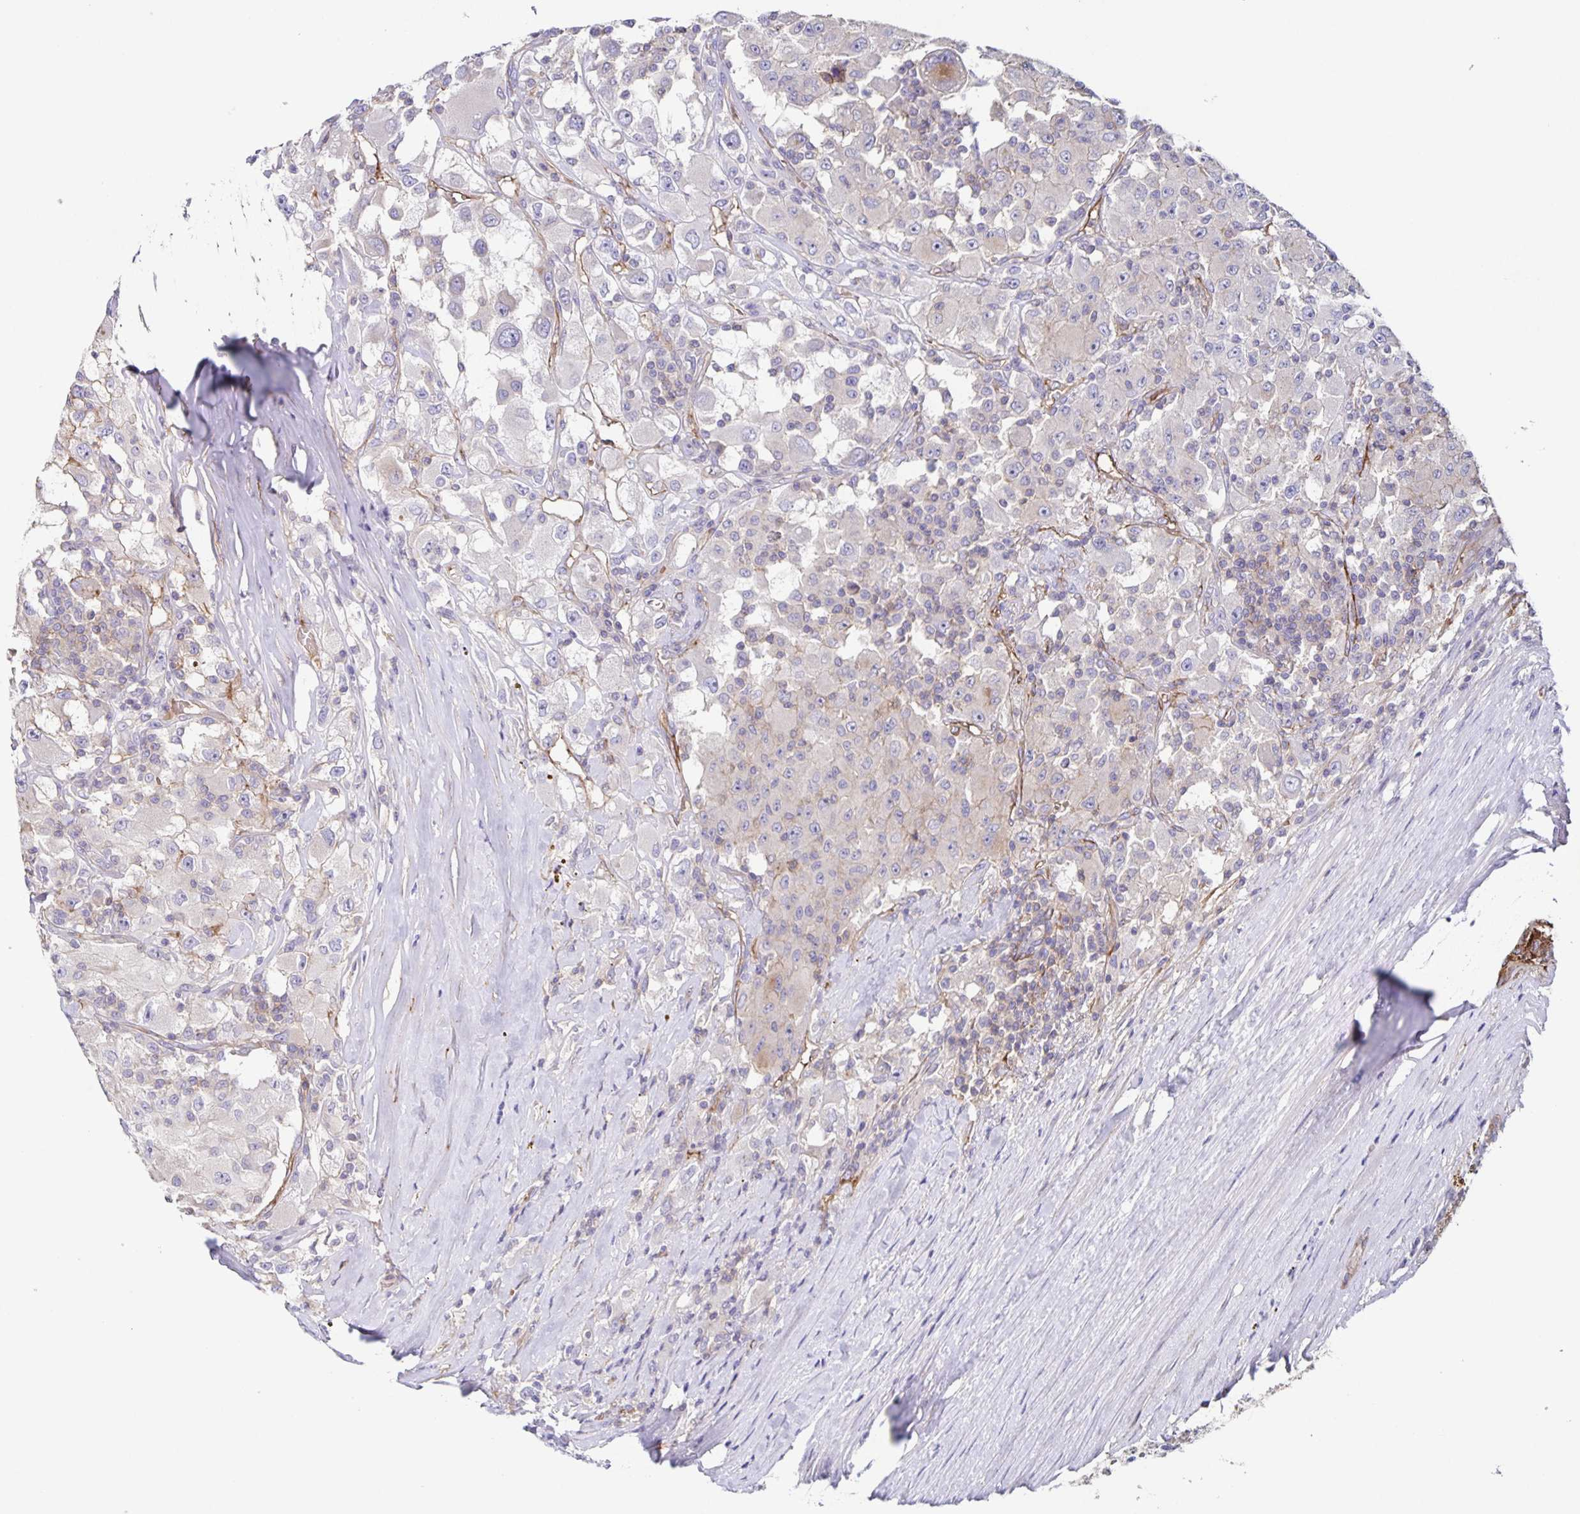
{"staining": {"intensity": "negative", "quantity": "none", "location": "none"}, "tissue": "renal cancer", "cell_type": "Tumor cells", "image_type": "cancer", "snomed": [{"axis": "morphology", "description": "Adenocarcinoma, NOS"}, {"axis": "topography", "description": "Kidney"}], "caption": "Immunohistochemistry (IHC) micrograph of human renal cancer (adenocarcinoma) stained for a protein (brown), which shows no staining in tumor cells.", "gene": "ITGA2", "patient": {"sex": "female", "age": 67}}